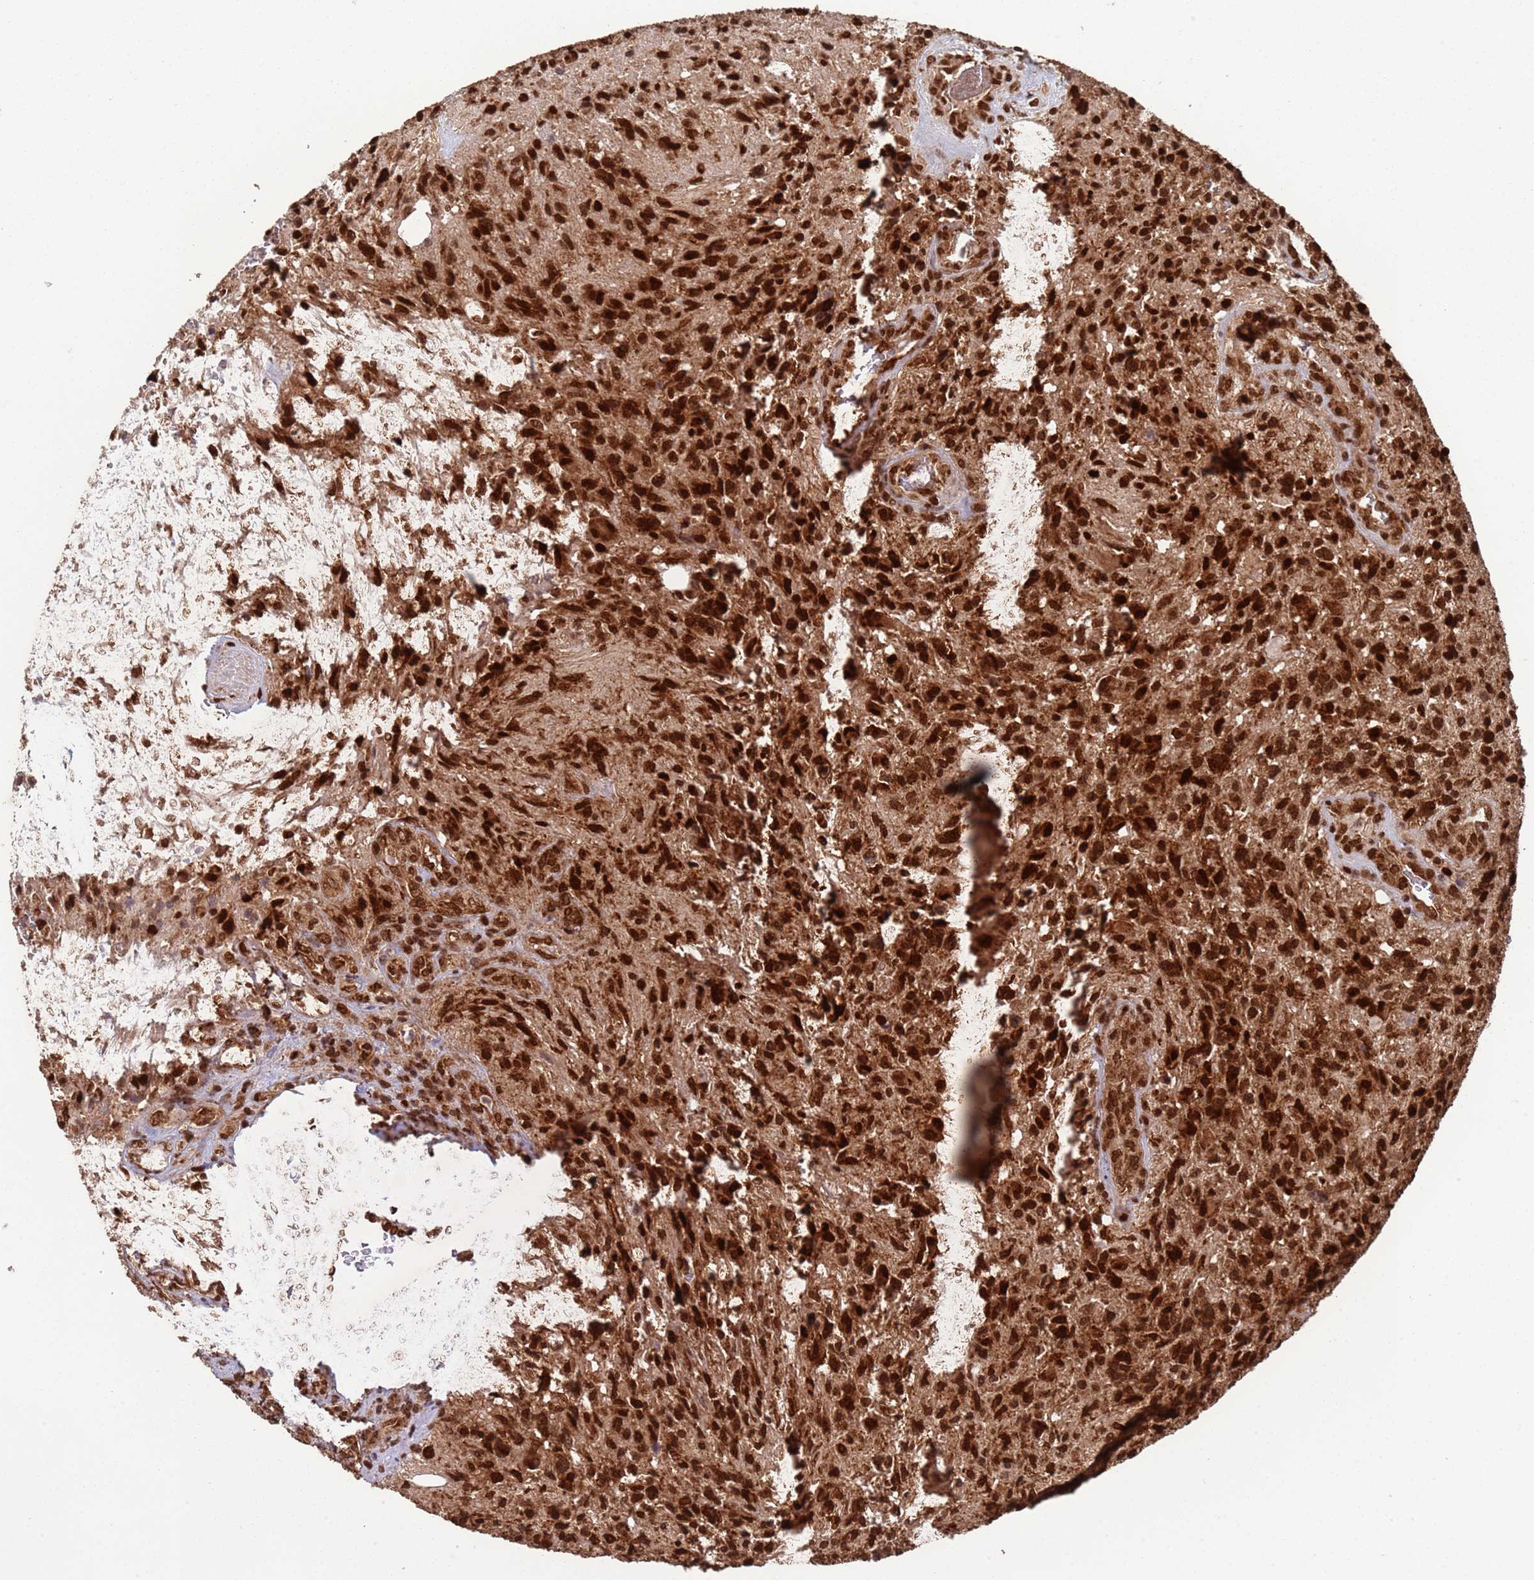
{"staining": {"intensity": "strong", "quantity": ">75%", "location": "cytoplasmic/membranous,nuclear"}, "tissue": "glioma", "cell_type": "Tumor cells", "image_type": "cancer", "snomed": [{"axis": "morphology", "description": "Glioma, malignant, High grade"}, {"axis": "topography", "description": "Brain"}], "caption": "Glioma stained with a protein marker demonstrates strong staining in tumor cells.", "gene": "FUBP3", "patient": {"sex": "male", "age": 56}}